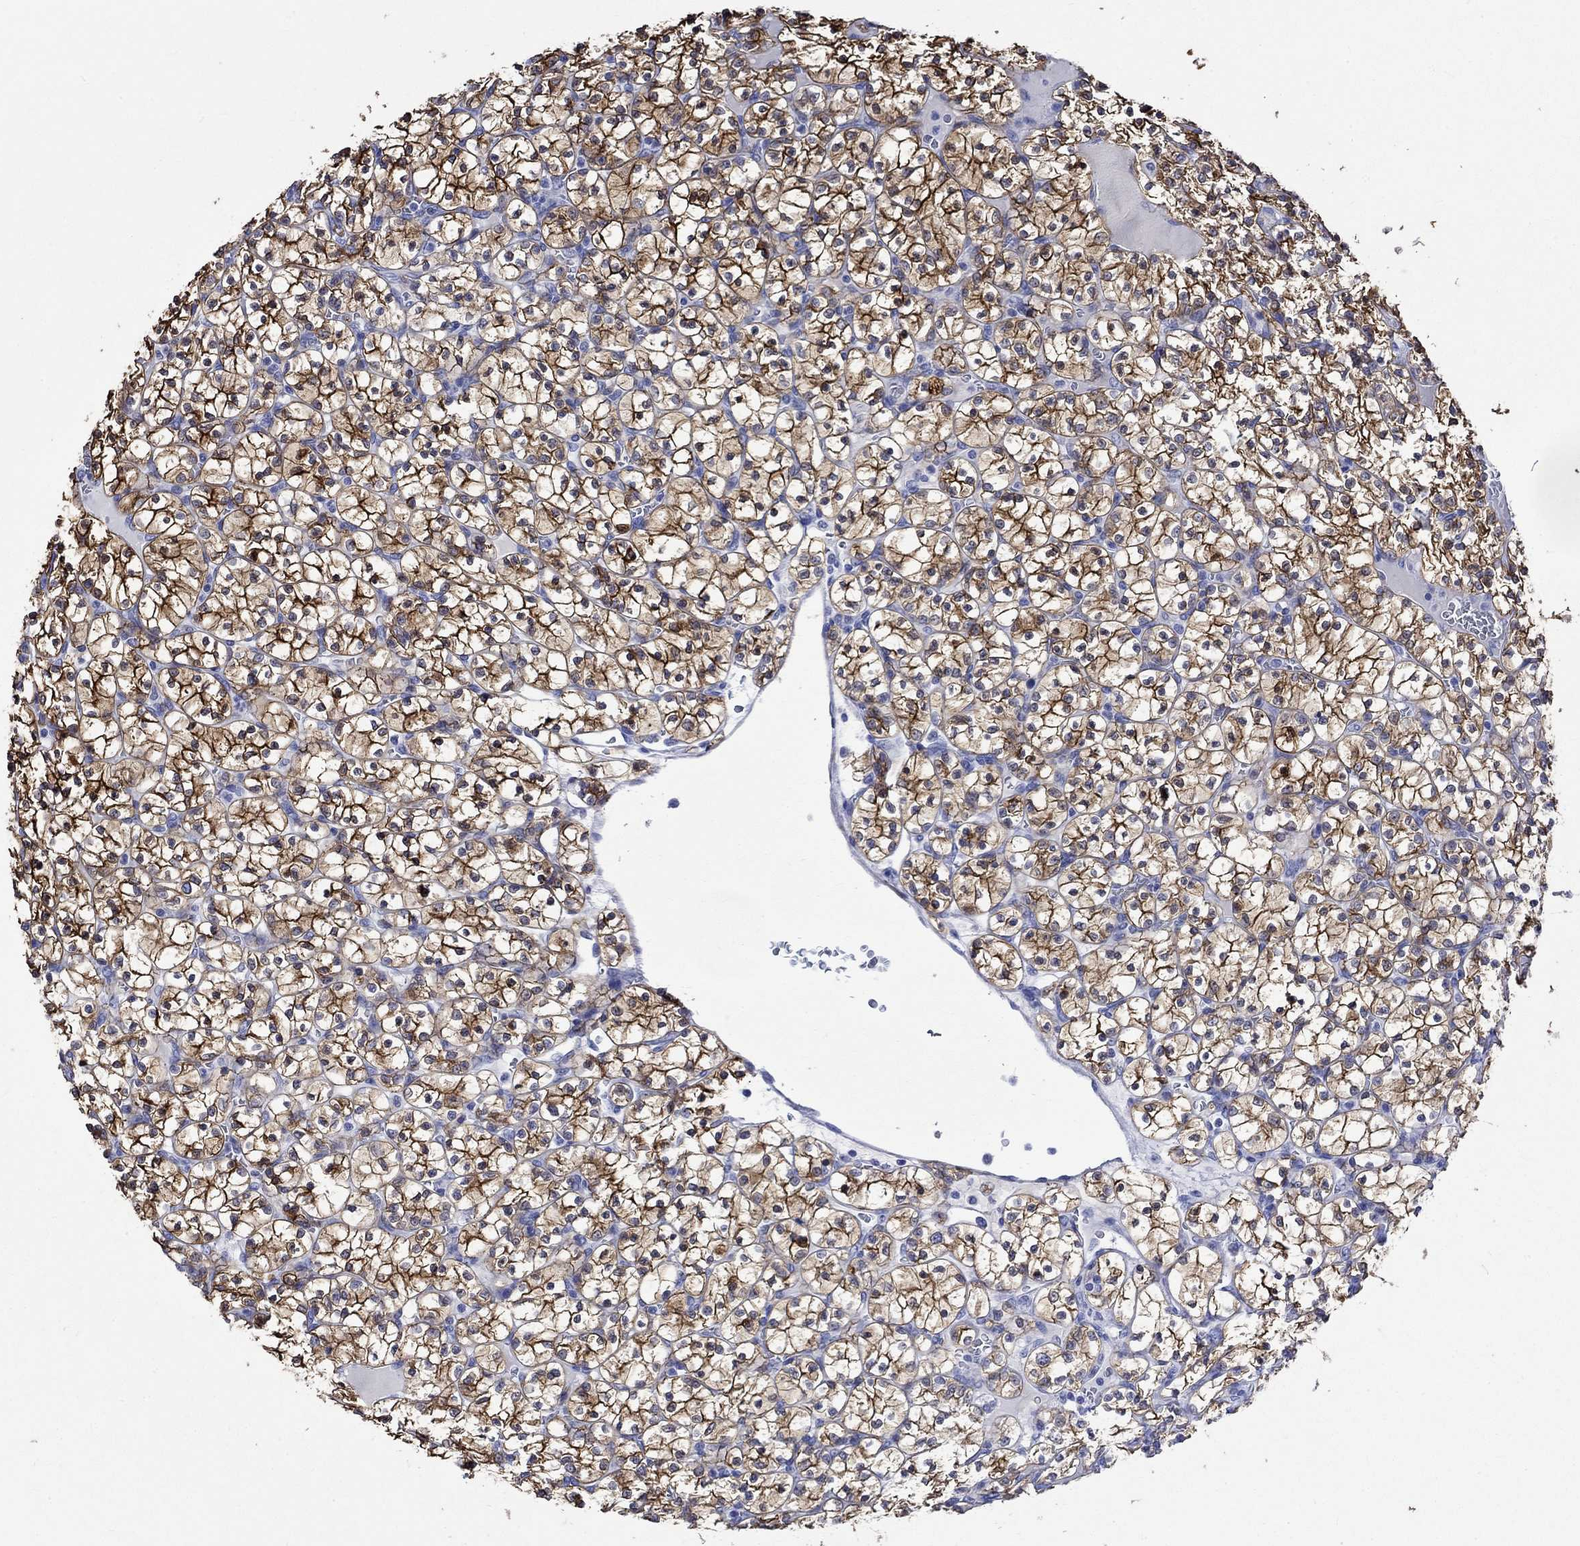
{"staining": {"intensity": "strong", "quantity": ">75%", "location": "cytoplasmic/membranous"}, "tissue": "renal cancer", "cell_type": "Tumor cells", "image_type": "cancer", "snomed": [{"axis": "morphology", "description": "Adenocarcinoma, NOS"}, {"axis": "topography", "description": "Kidney"}], "caption": "Strong cytoplasmic/membranous positivity for a protein is present in approximately >75% of tumor cells of renal adenocarcinoma using immunohistochemistry (IHC).", "gene": "CRYAB", "patient": {"sex": "female", "age": 89}}